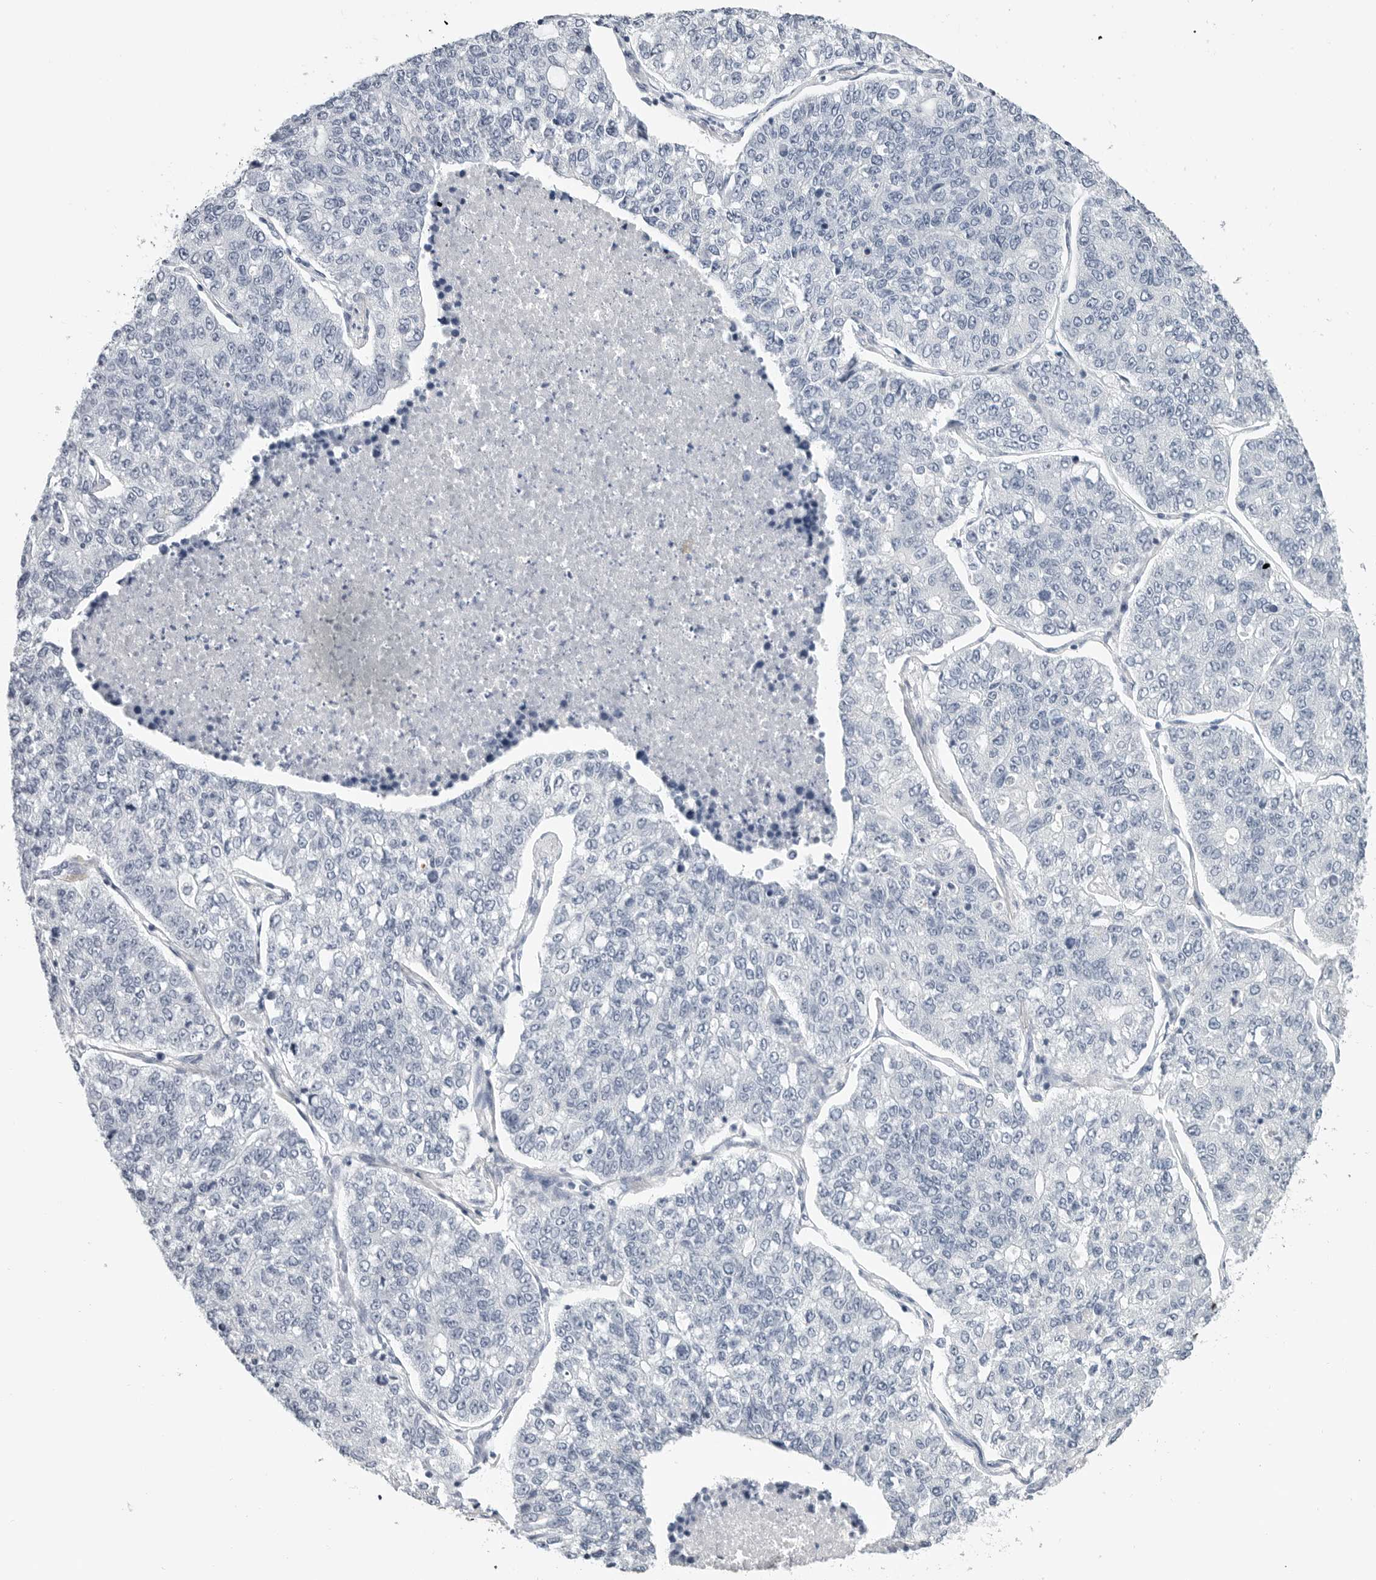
{"staining": {"intensity": "negative", "quantity": "none", "location": "none"}, "tissue": "lung cancer", "cell_type": "Tumor cells", "image_type": "cancer", "snomed": [{"axis": "morphology", "description": "Adenocarcinoma, NOS"}, {"axis": "topography", "description": "Lung"}], "caption": "This is a micrograph of IHC staining of adenocarcinoma (lung), which shows no expression in tumor cells. The staining is performed using DAB brown chromogen with nuclei counter-stained in using hematoxylin.", "gene": "PLN", "patient": {"sex": "male", "age": 49}}